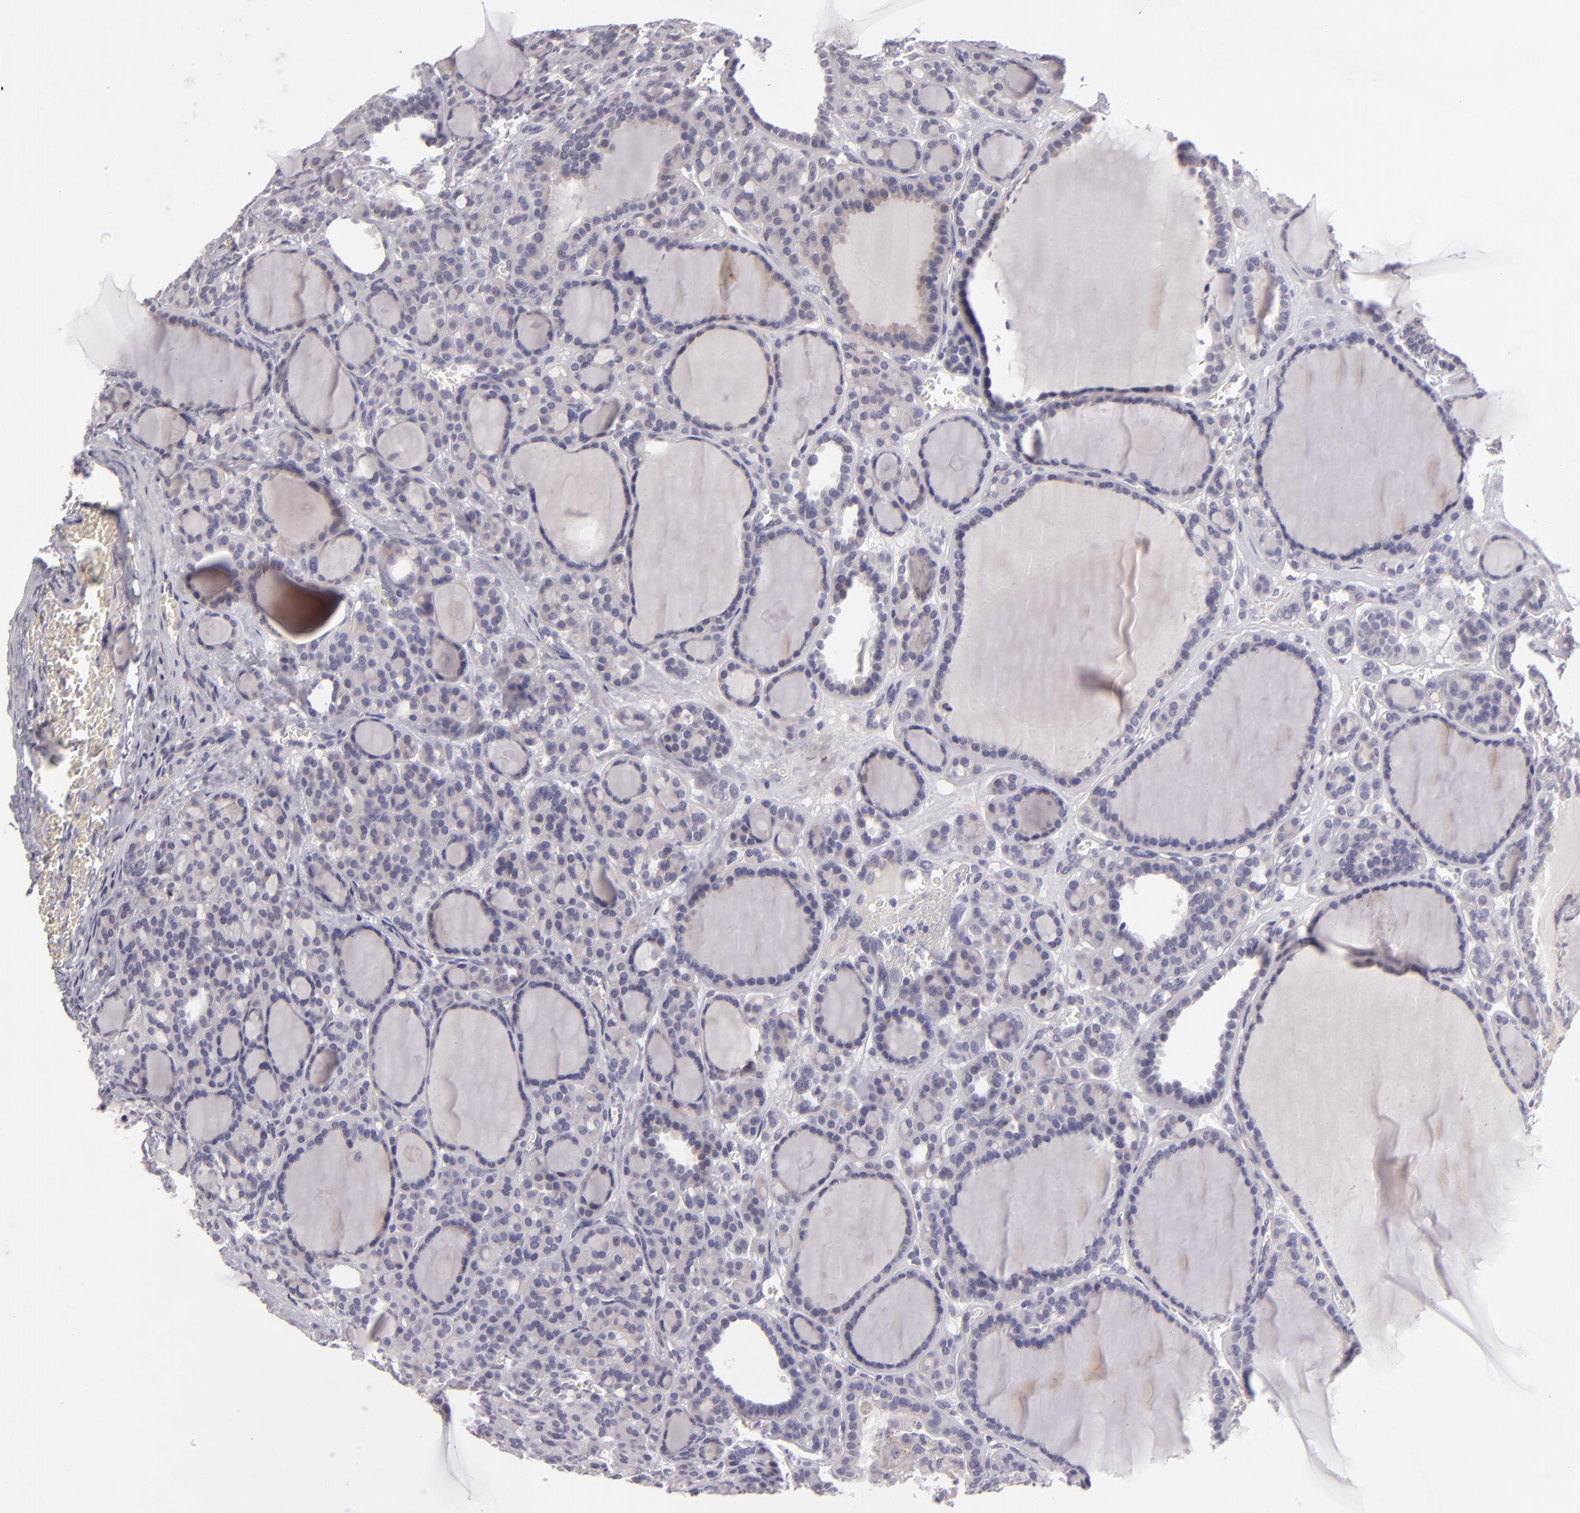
{"staining": {"intensity": "negative", "quantity": "none", "location": "none"}, "tissue": "thyroid cancer", "cell_type": "Tumor cells", "image_type": "cancer", "snomed": [{"axis": "morphology", "description": "Follicular adenoma carcinoma, NOS"}, {"axis": "topography", "description": "Thyroid gland"}], "caption": "Human follicular adenoma carcinoma (thyroid) stained for a protein using IHC shows no staining in tumor cells.", "gene": "EGFL6", "patient": {"sex": "female", "age": 71}}